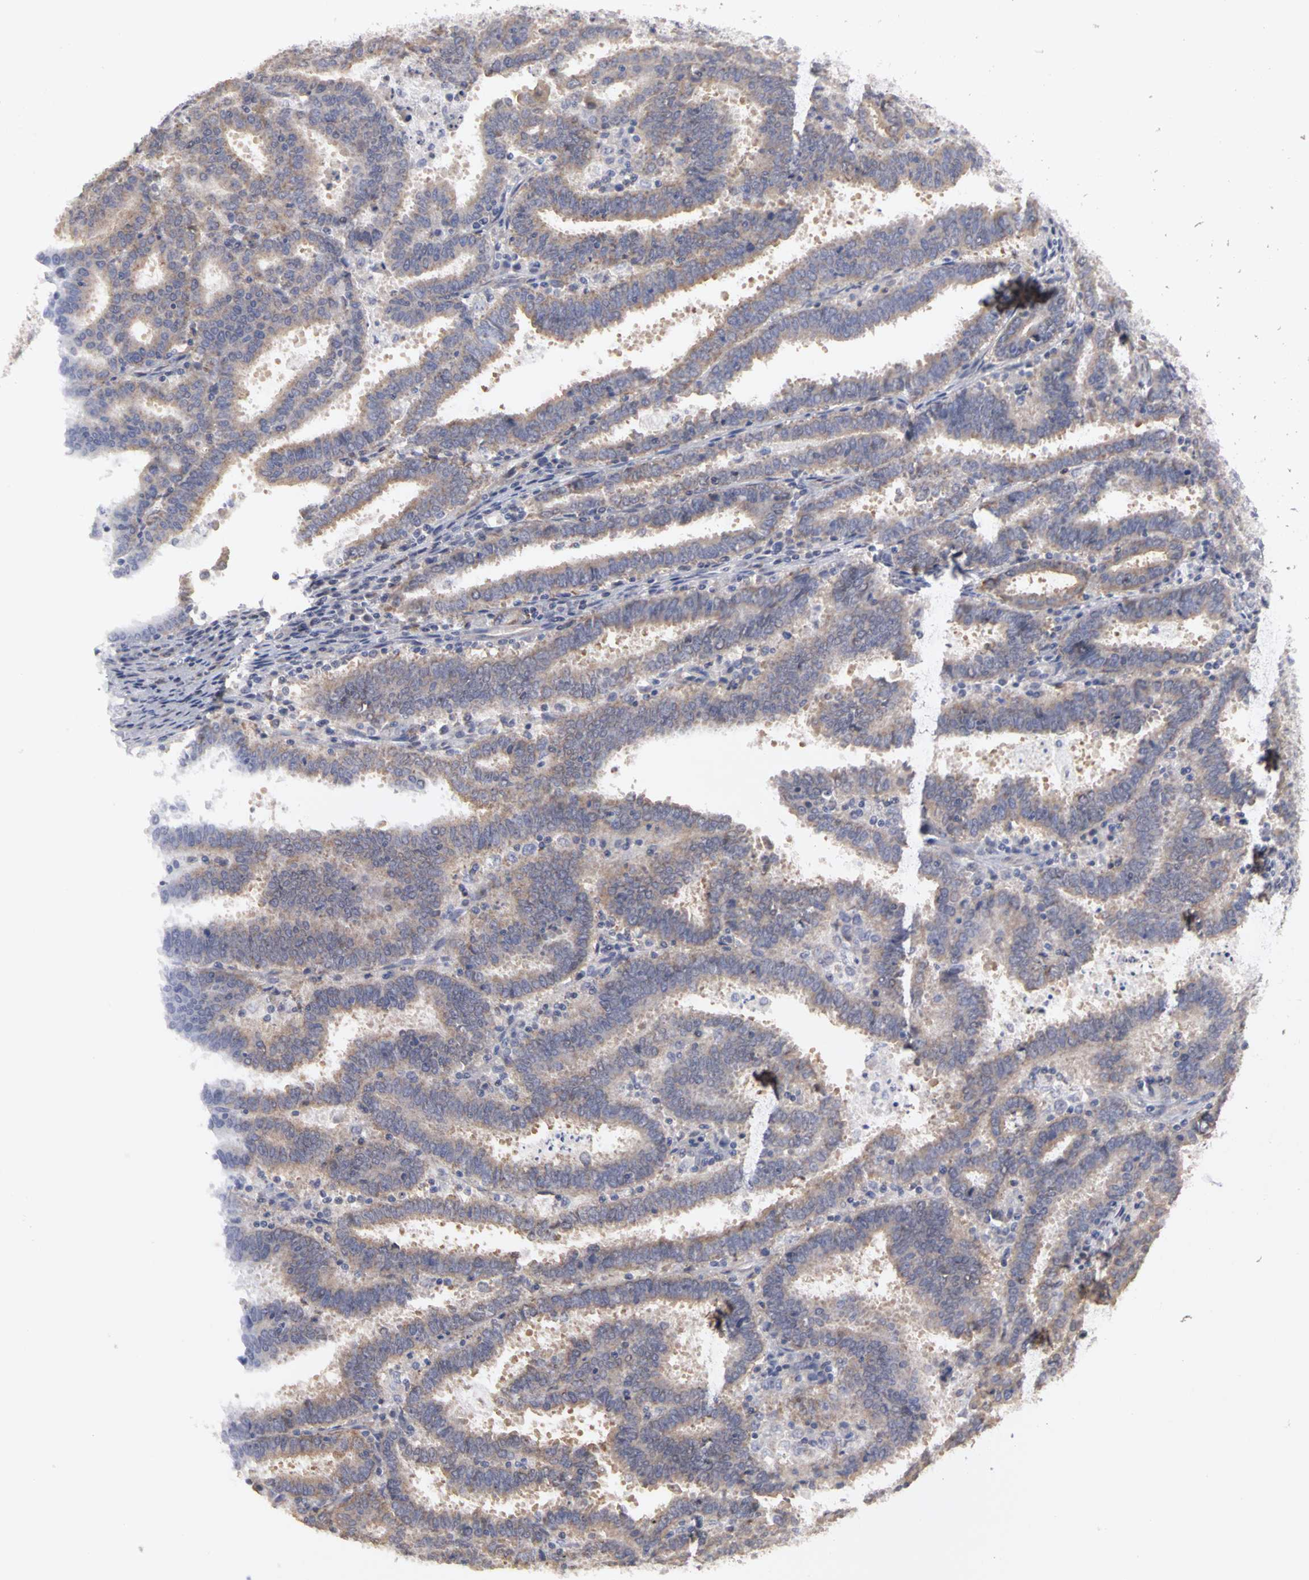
{"staining": {"intensity": "weak", "quantity": ">75%", "location": "cytoplasmic/membranous"}, "tissue": "endometrial cancer", "cell_type": "Tumor cells", "image_type": "cancer", "snomed": [{"axis": "morphology", "description": "Adenocarcinoma, NOS"}, {"axis": "topography", "description": "Uterus"}], "caption": "There is low levels of weak cytoplasmic/membranous positivity in tumor cells of adenocarcinoma (endometrial), as demonstrated by immunohistochemical staining (brown color).", "gene": "PLEKHA1", "patient": {"sex": "female", "age": 83}}